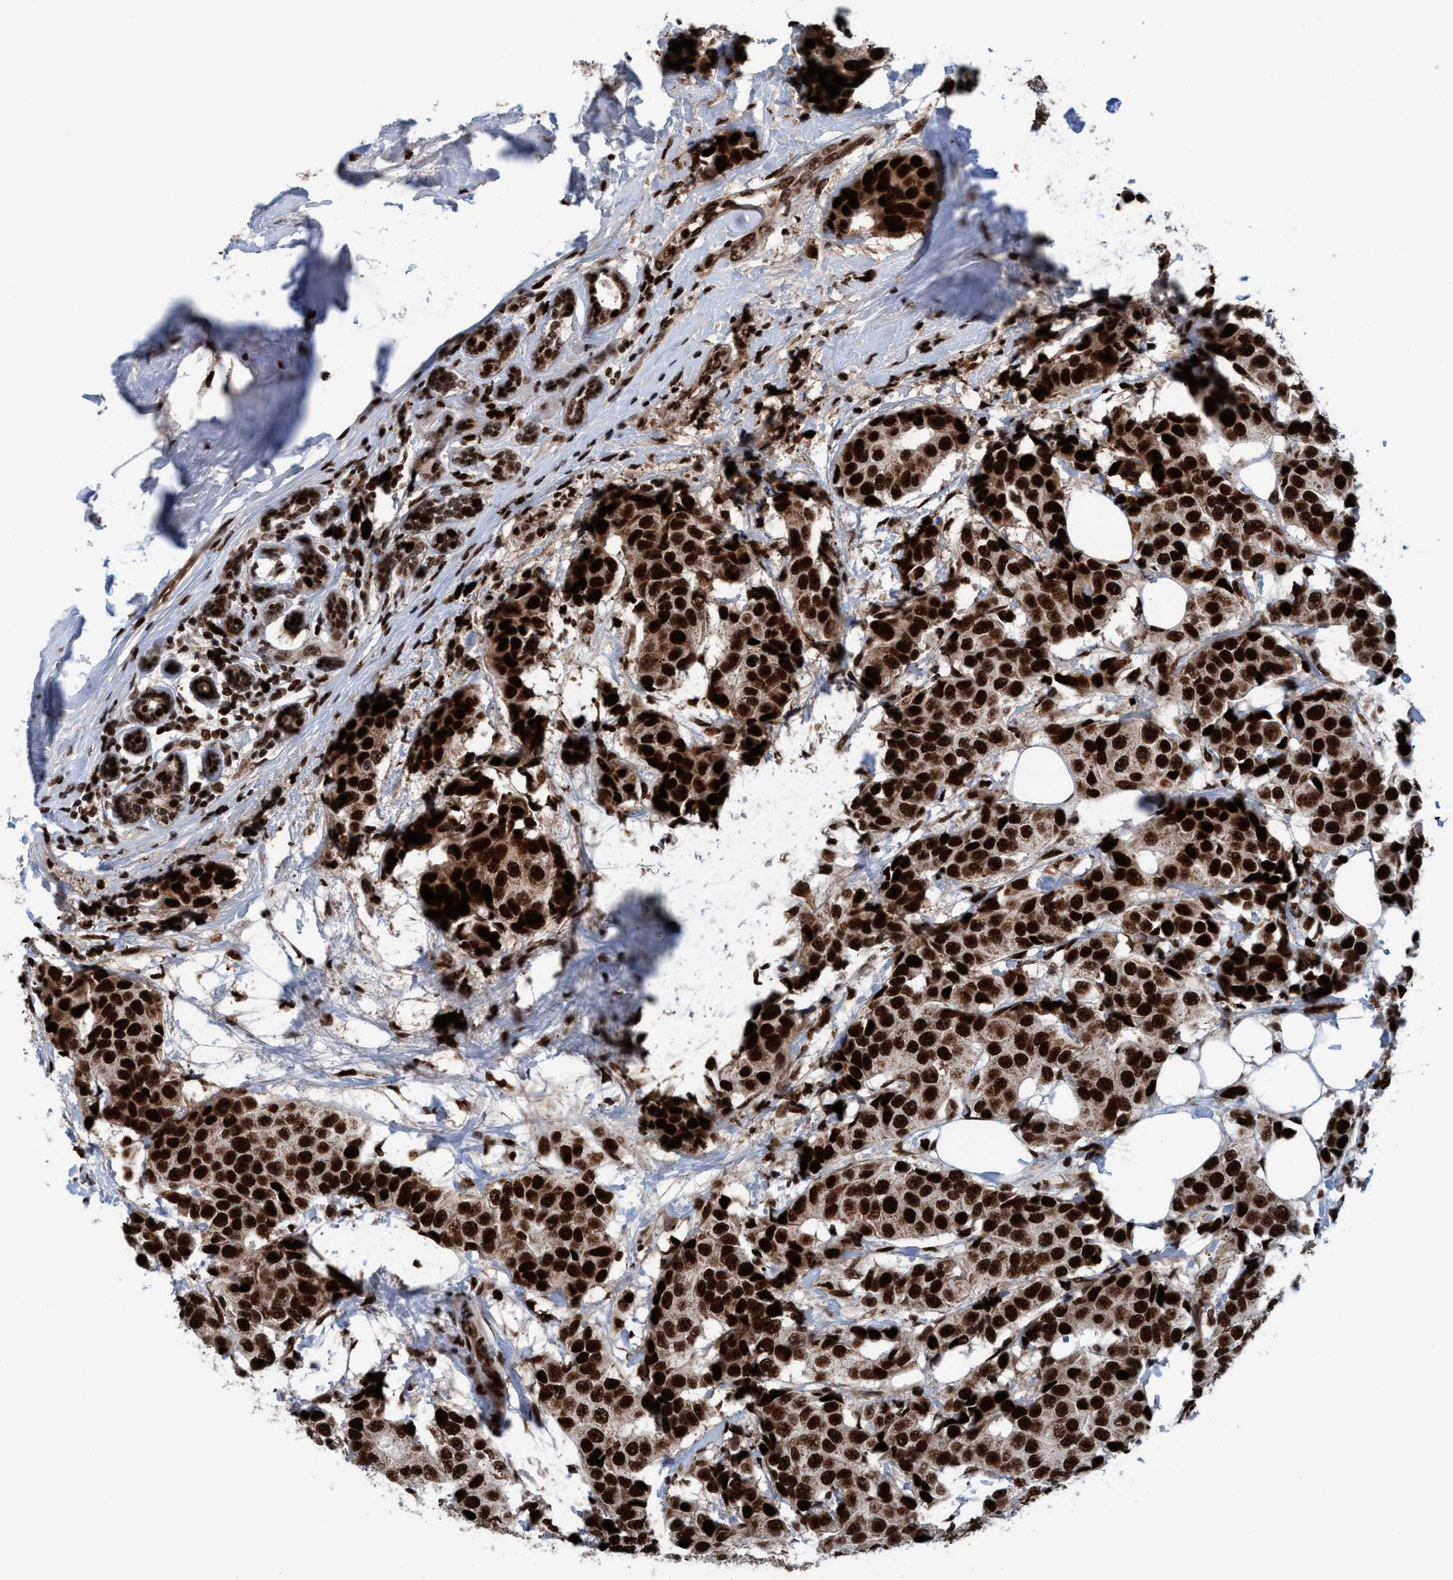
{"staining": {"intensity": "strong", "quantity": ">75%", "location": "cytoplasmic/membranous,nuclear"}, "tissue": "breast cancer", "cell_type": "Tumor cells", "image_type": "cancer", "snomed": [{"axis": "morphology", "description": "Normal tissue, NOS"}, {"axis": "morphology", "description": "Duct carcinoma"}, {"axis": "topography", "description": "Breast"}], "caption": "Tumor cells display high levels of strong cytoplasmic/membranous and nuclear staining in about >75% of cells in breast cancer.", "gene": "TOPBP1", "patient": {"sex": "female", "age": 39}}